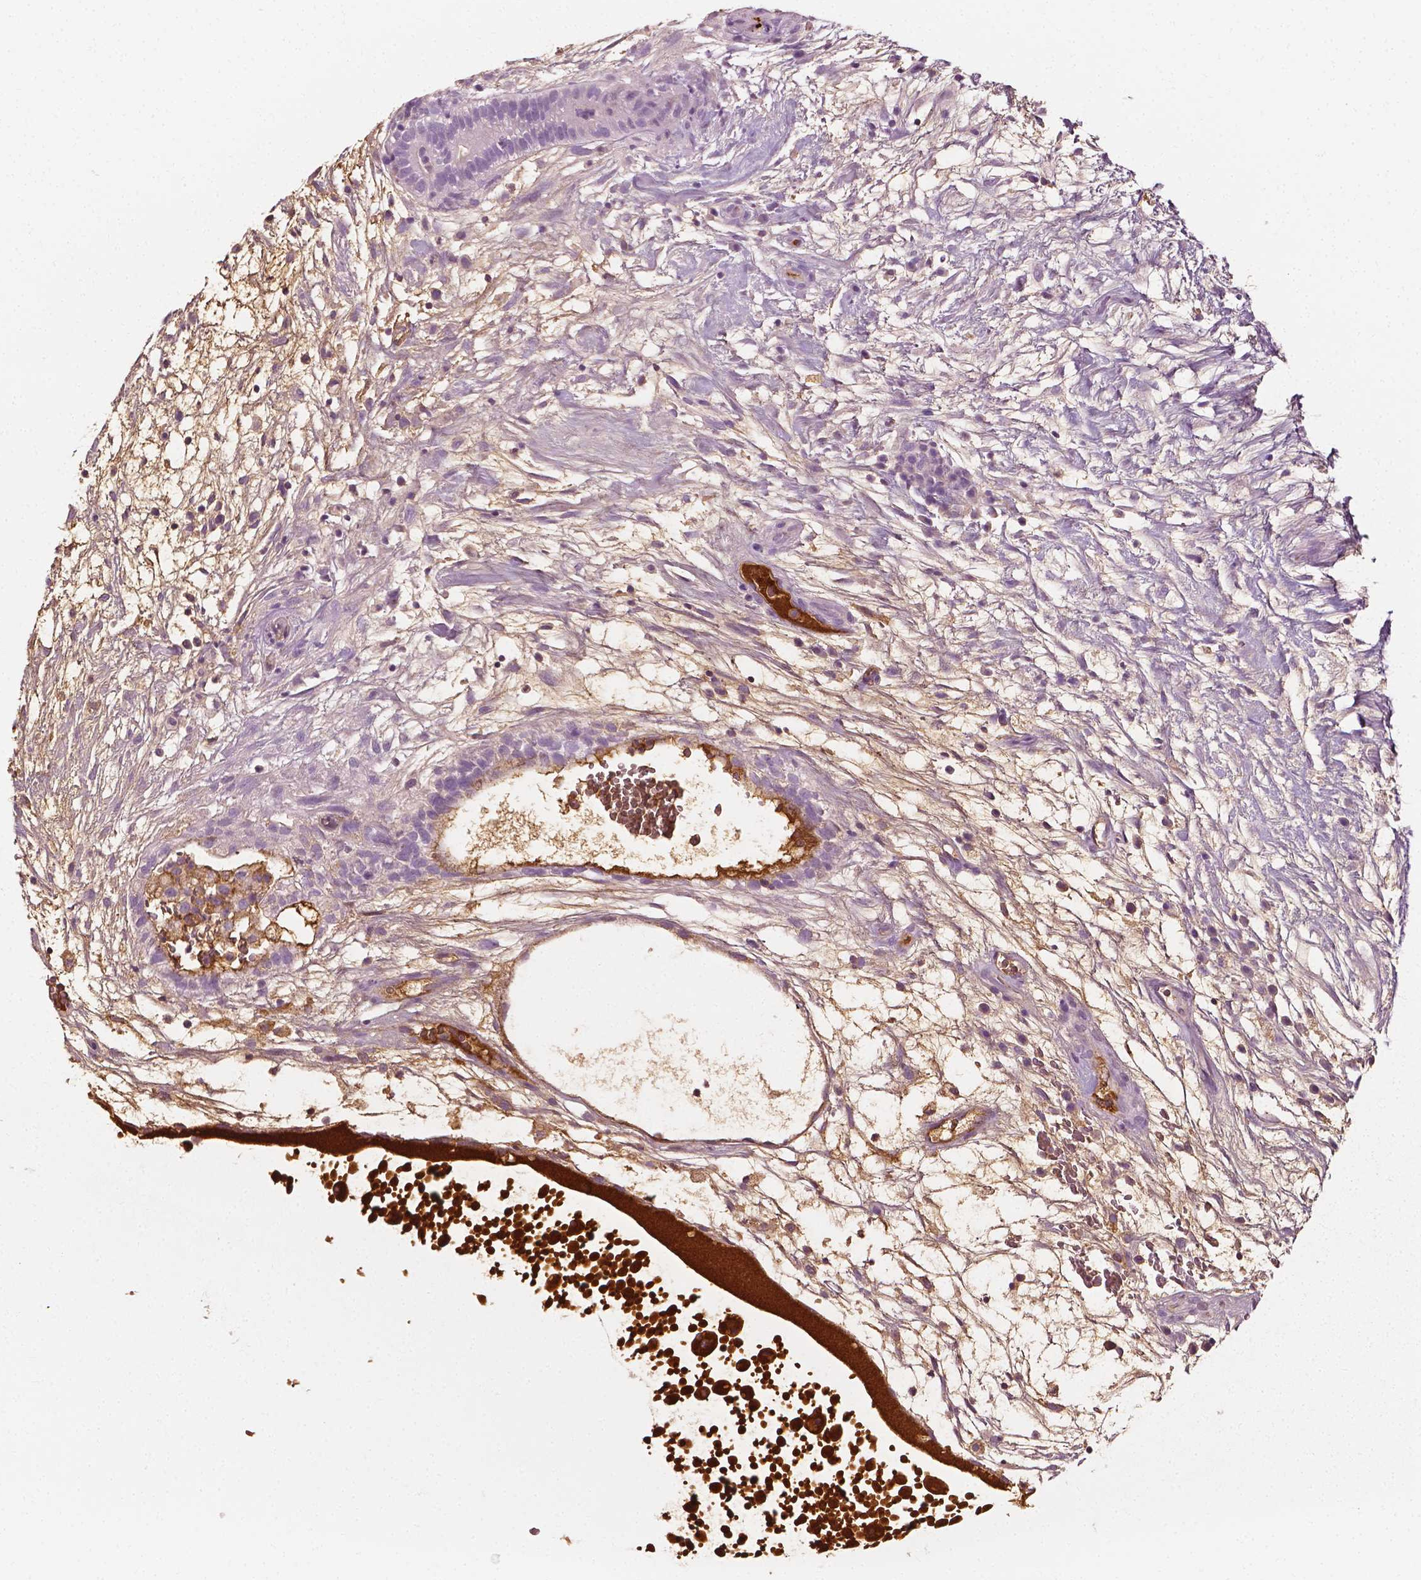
{"staining": {"intensity": "negative", "quantity": "none", "location": "none"}, "tissue": "testis cancer", "cell_type": "Tumor cells", "image_type": "cancer", "snomed": [{"axis": "morphology", "description": "Normal tissue, NOS"}, {"axis": "morphology", "description": "Carcinoma, Embryonal, NOS"}, {"axis": "topography", "description": "Testis"}], "caption": "Protein analysis of testis cancer (embryonal carcinoma) displays no significant expression in tumor cells. (DAB IHC with hematoxylin counter stain).", "gene": "APOA4", "patient": {"sex": "male", "age": 32}}